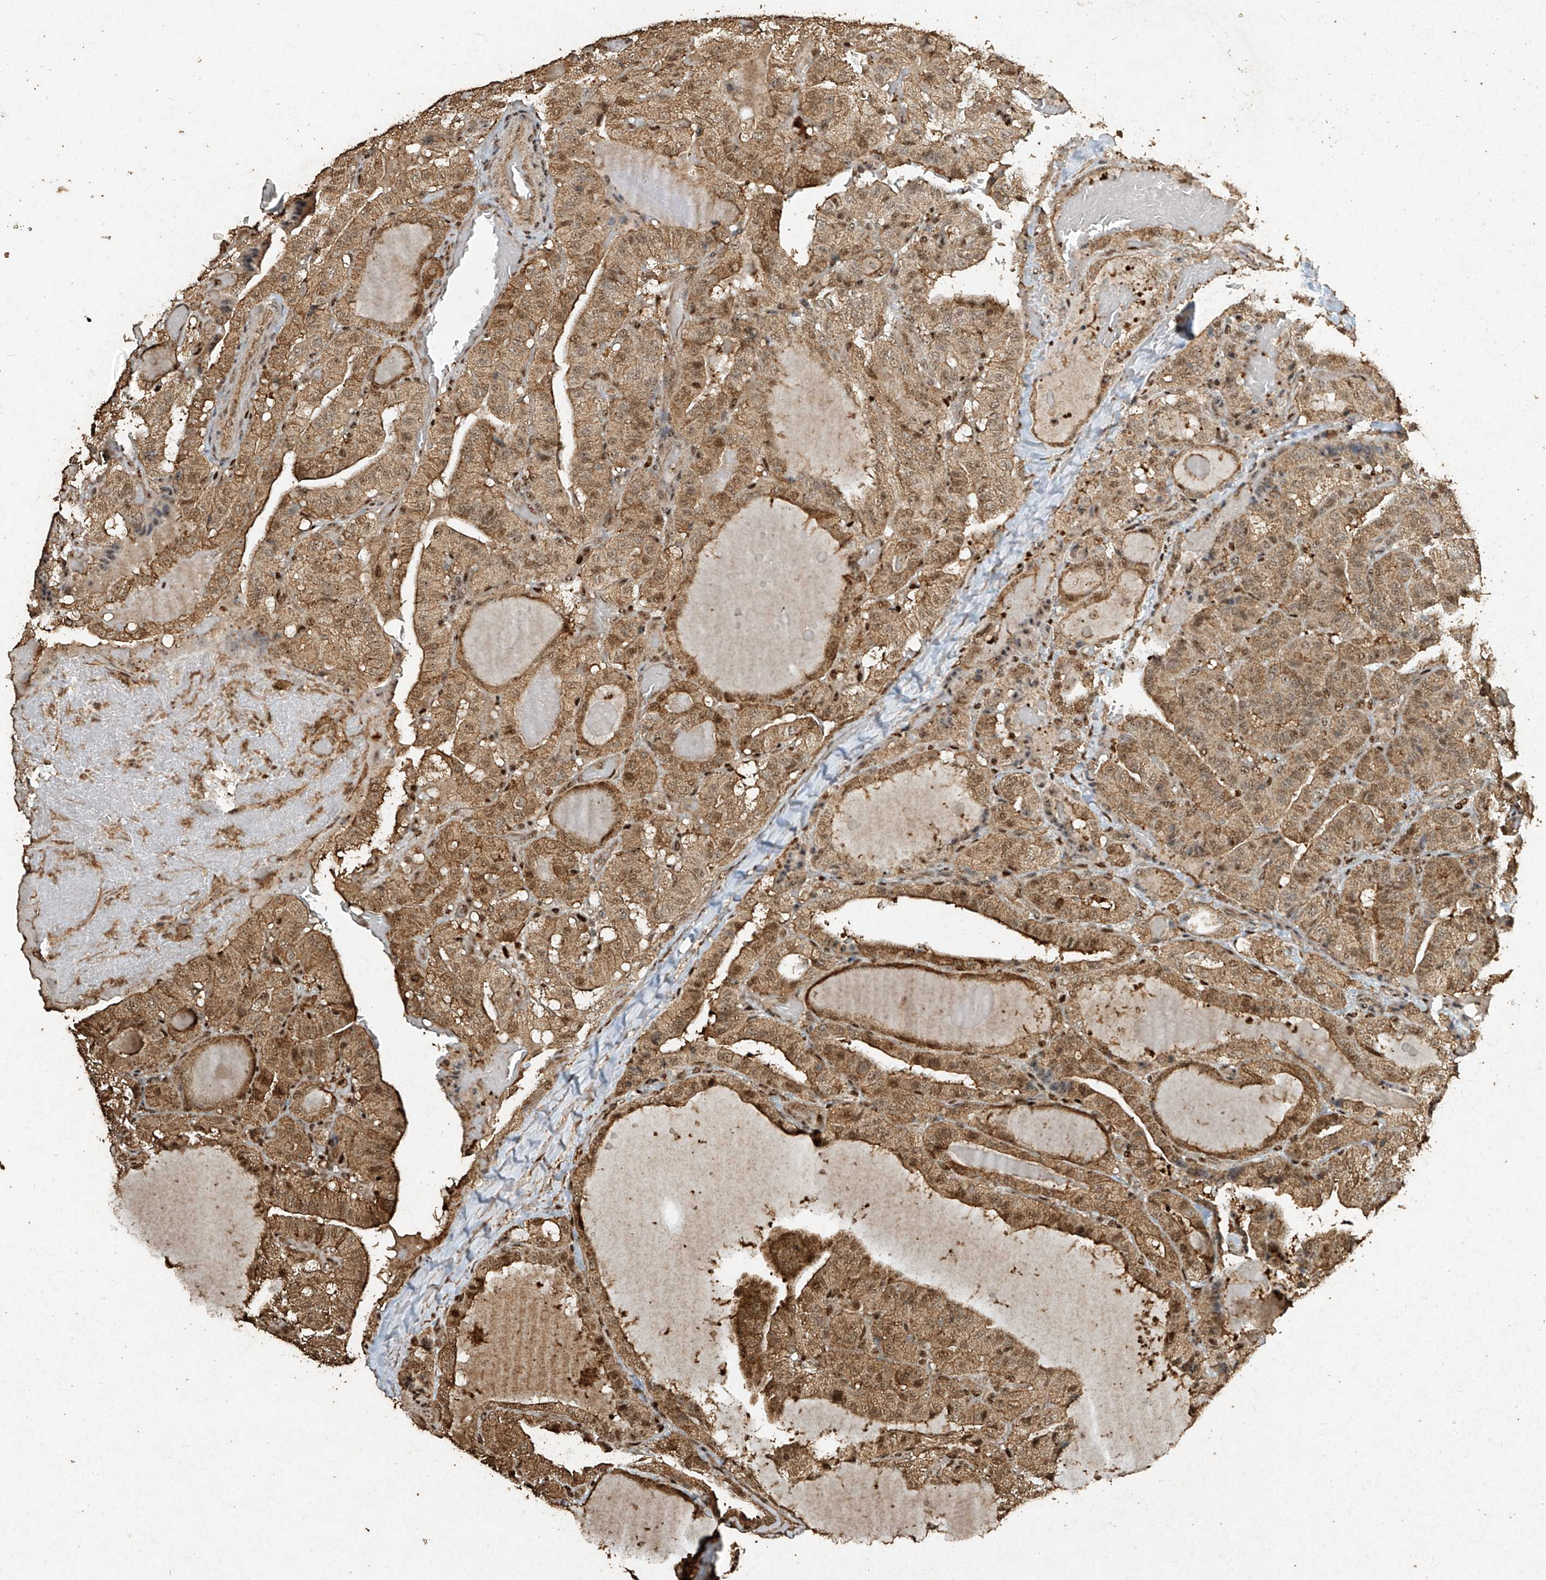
{"staining": {"intensity": "moderate", "quantity": ">75%", "location": "cytoplasmic/membranous,nuclear"}, "tissue": "thyroid cancer", "cell_type": "Tumor cells", "image_type": "cancer", "snomed": [{"axis": "morphology", "description": "Papillary adenocarcinoma, NOS"}, {"axis": "topography", "description": "Thyroid gland"}], "caption": "Protein analysis of thyroid cancer (papillary adenocarcinoma) tissue exhibits moderate cytoplasmic/membranous and nuclear expression in approximately >75% of tumor cells.", "gene": "ERBB3", "patient": {"sex": "male", "age": 77}}